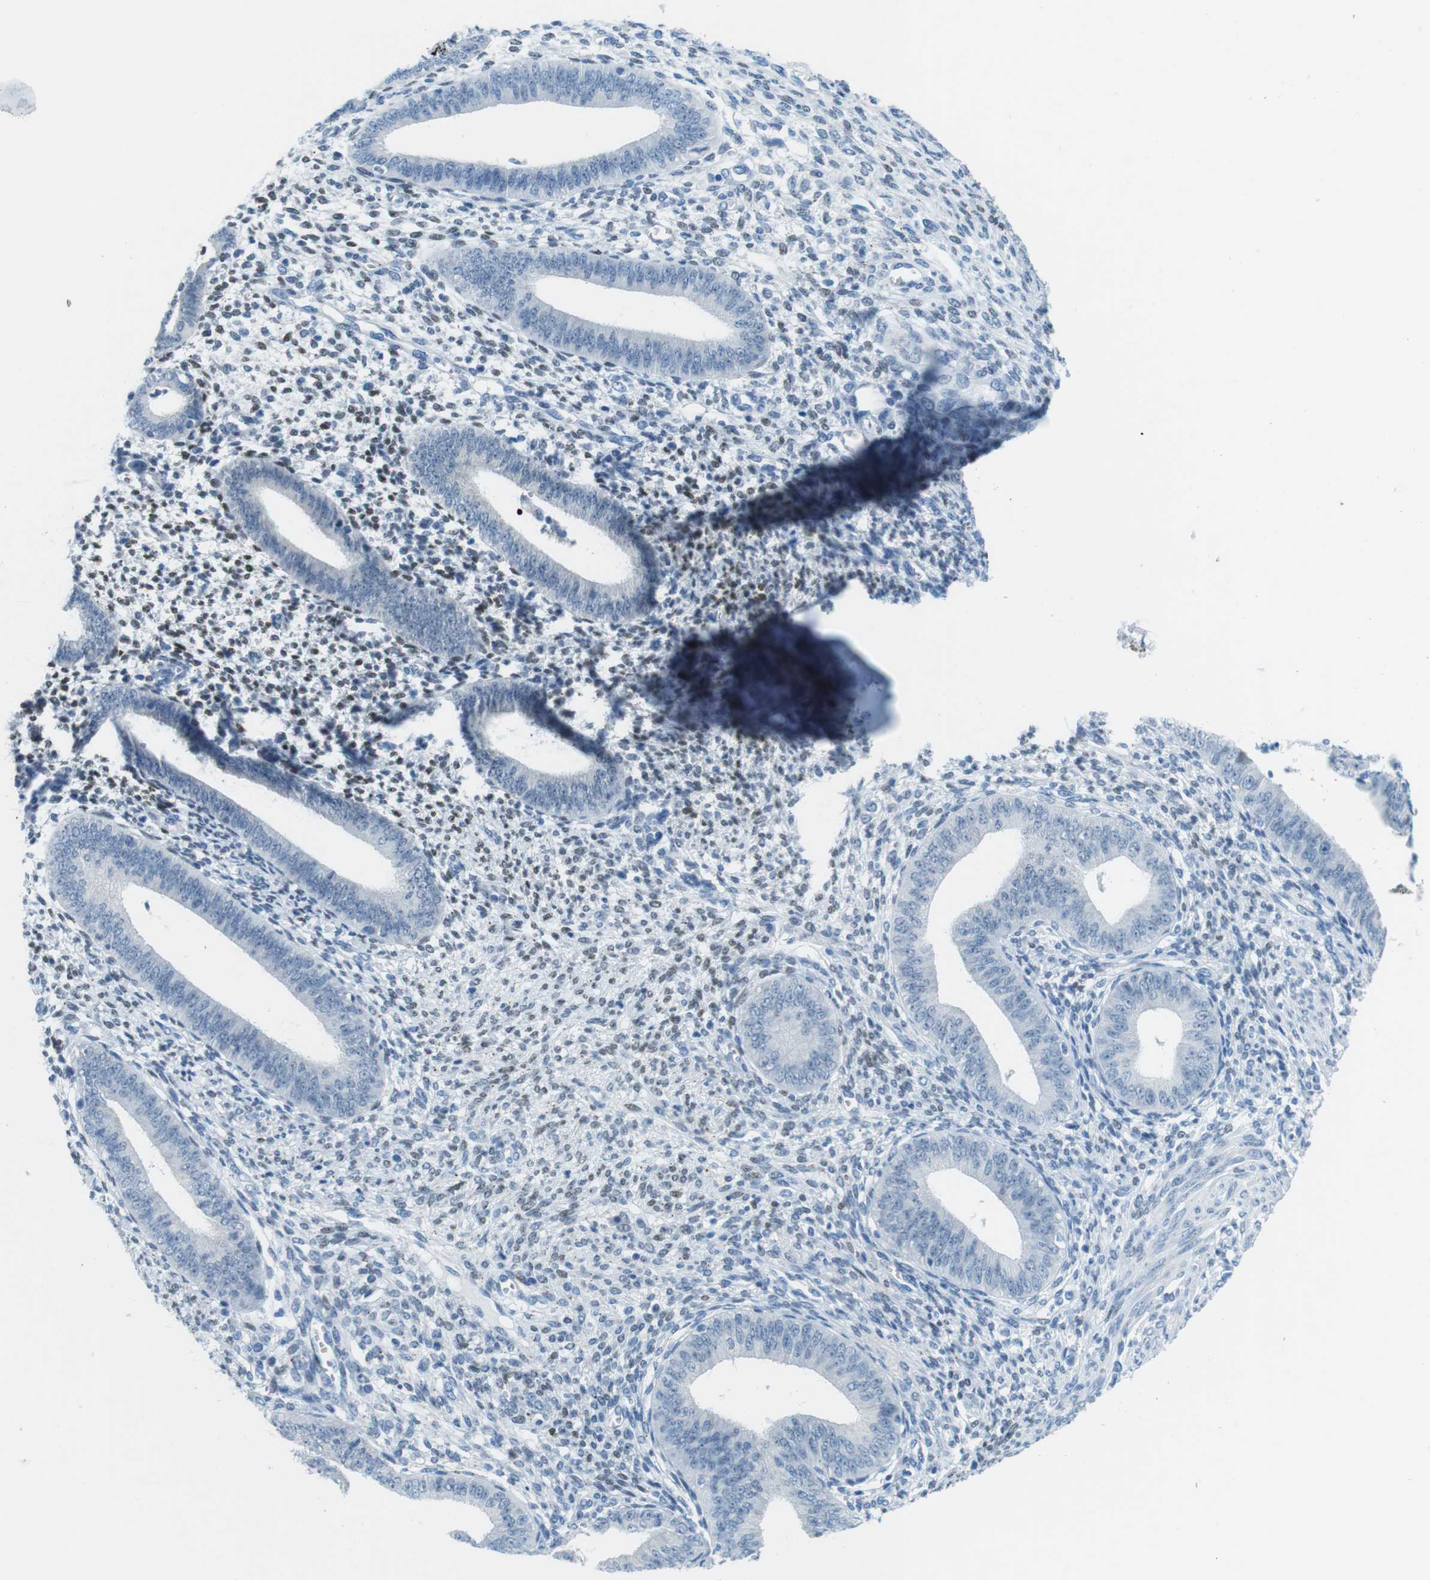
{"staining": {"intensity": "moderate", "quantity": "<25%", "location": "nuclear"}, "tissue": "endometrium", "cell_type": "Cells in endometrial stroma", "image_type": "normal", "snomed": [{"axis": "morphology", "description": "Normal tissue, NOS"}, {"axis": "topography", "description": "Endometrium"}], "caption": "DAB immunohistochemical staining of unremarkable endometrium exhibits moderate nuclear protein positivity in about <25% of cells in endometrial stroma.", "gene": "TFAP2C", "patient": {"sex": "female", "age": 35}}